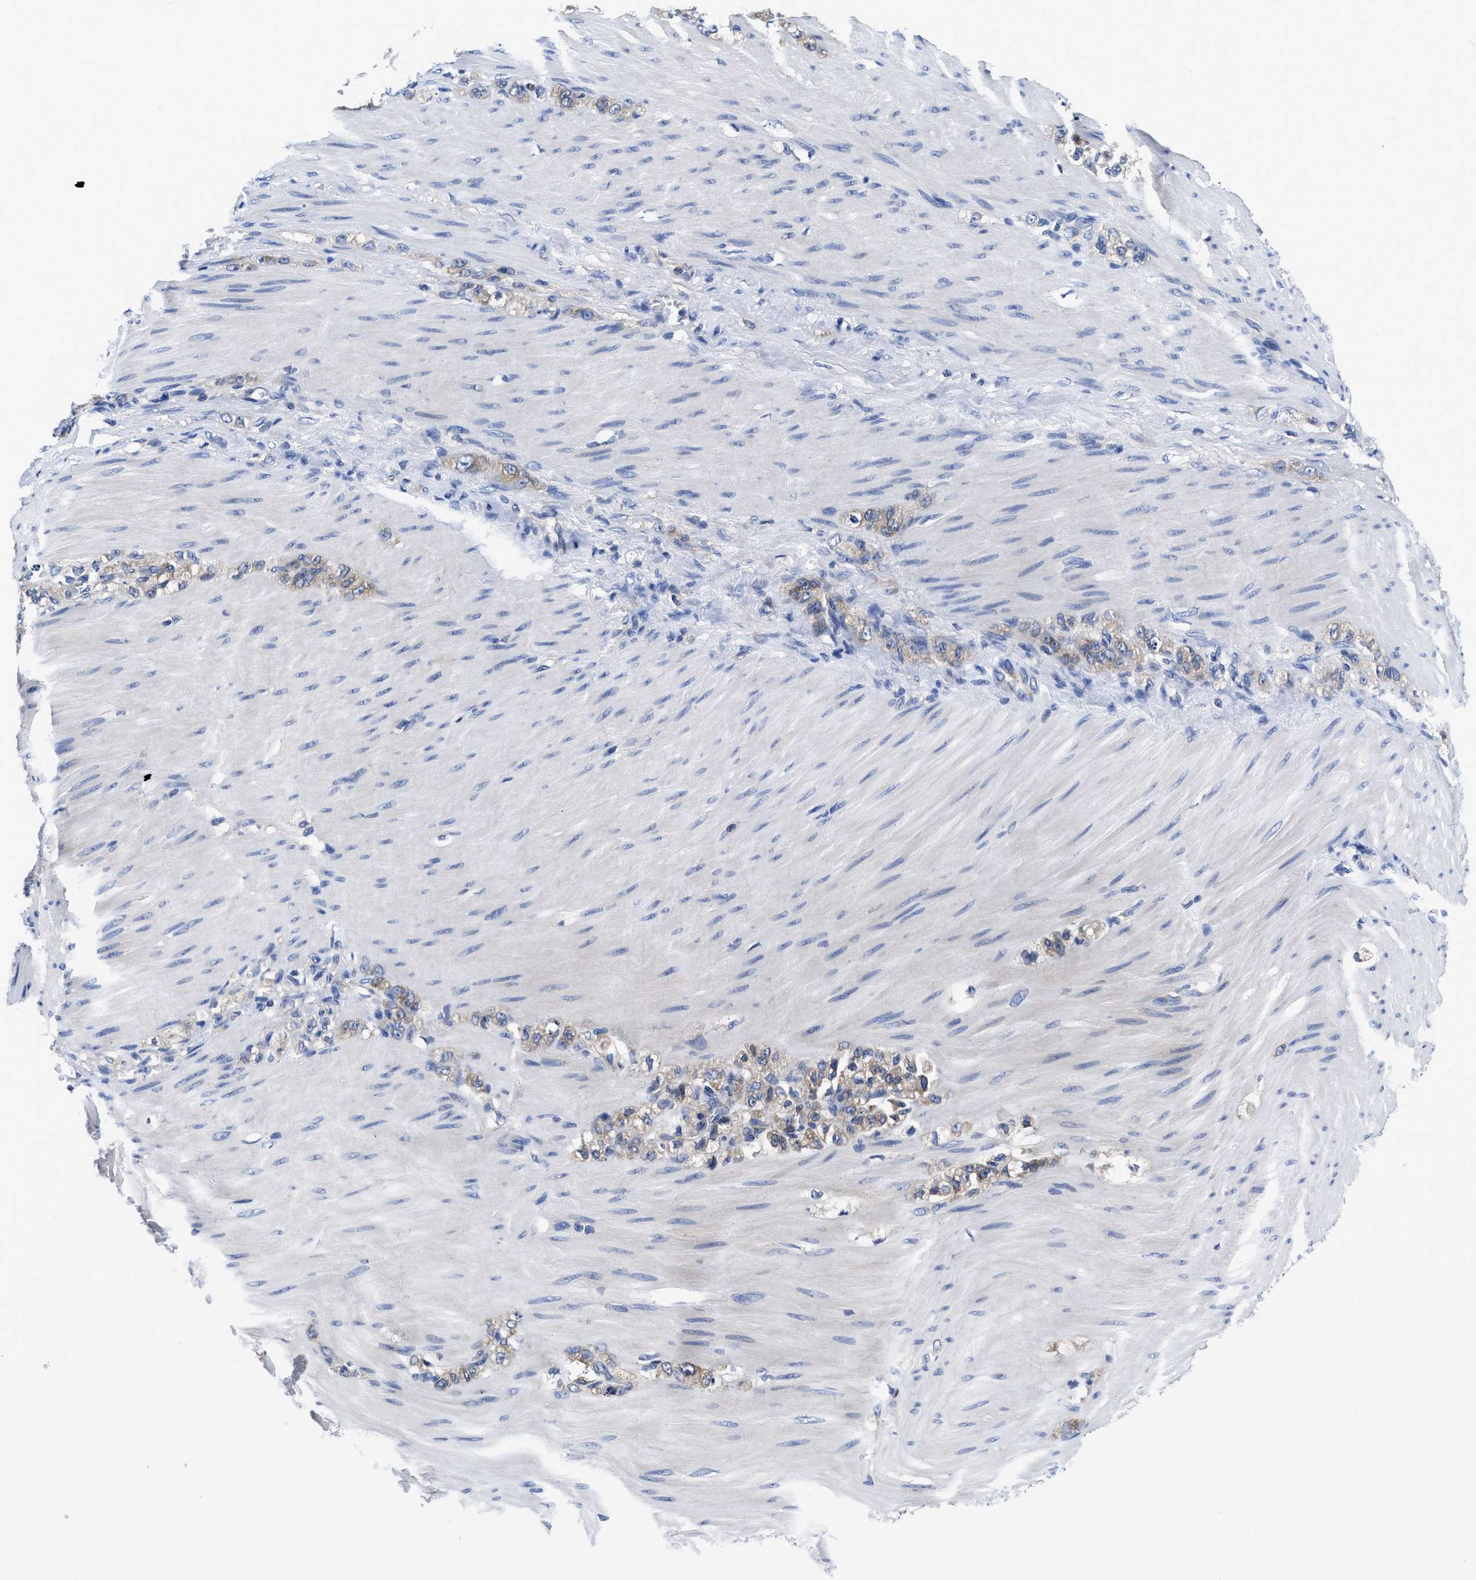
{"staining": {"intensity": "weak", "quantity": "25%-75%", "location": "cytoplasmic/membranous"}, "tissue": "stomach cancer", "cell_type": "Tumor cells", "image_type": "cancer", "snomed": [{"axis": "morphology", "description": "Normal tissue, NOS"}, {"axis": "morphology", "description": "Adenocarcinoma, NOS"}, {"axis": "topography", "description": "Stomach"}], "caption": "Protein analysis of stomach adenocarcinoma tissue demonstrates weak cytoplasmic/membranous positivity in approximately 25%-75% of tumor cells.", "gene": "YARS1", "patient": {"sex": "male", "age": 82}}